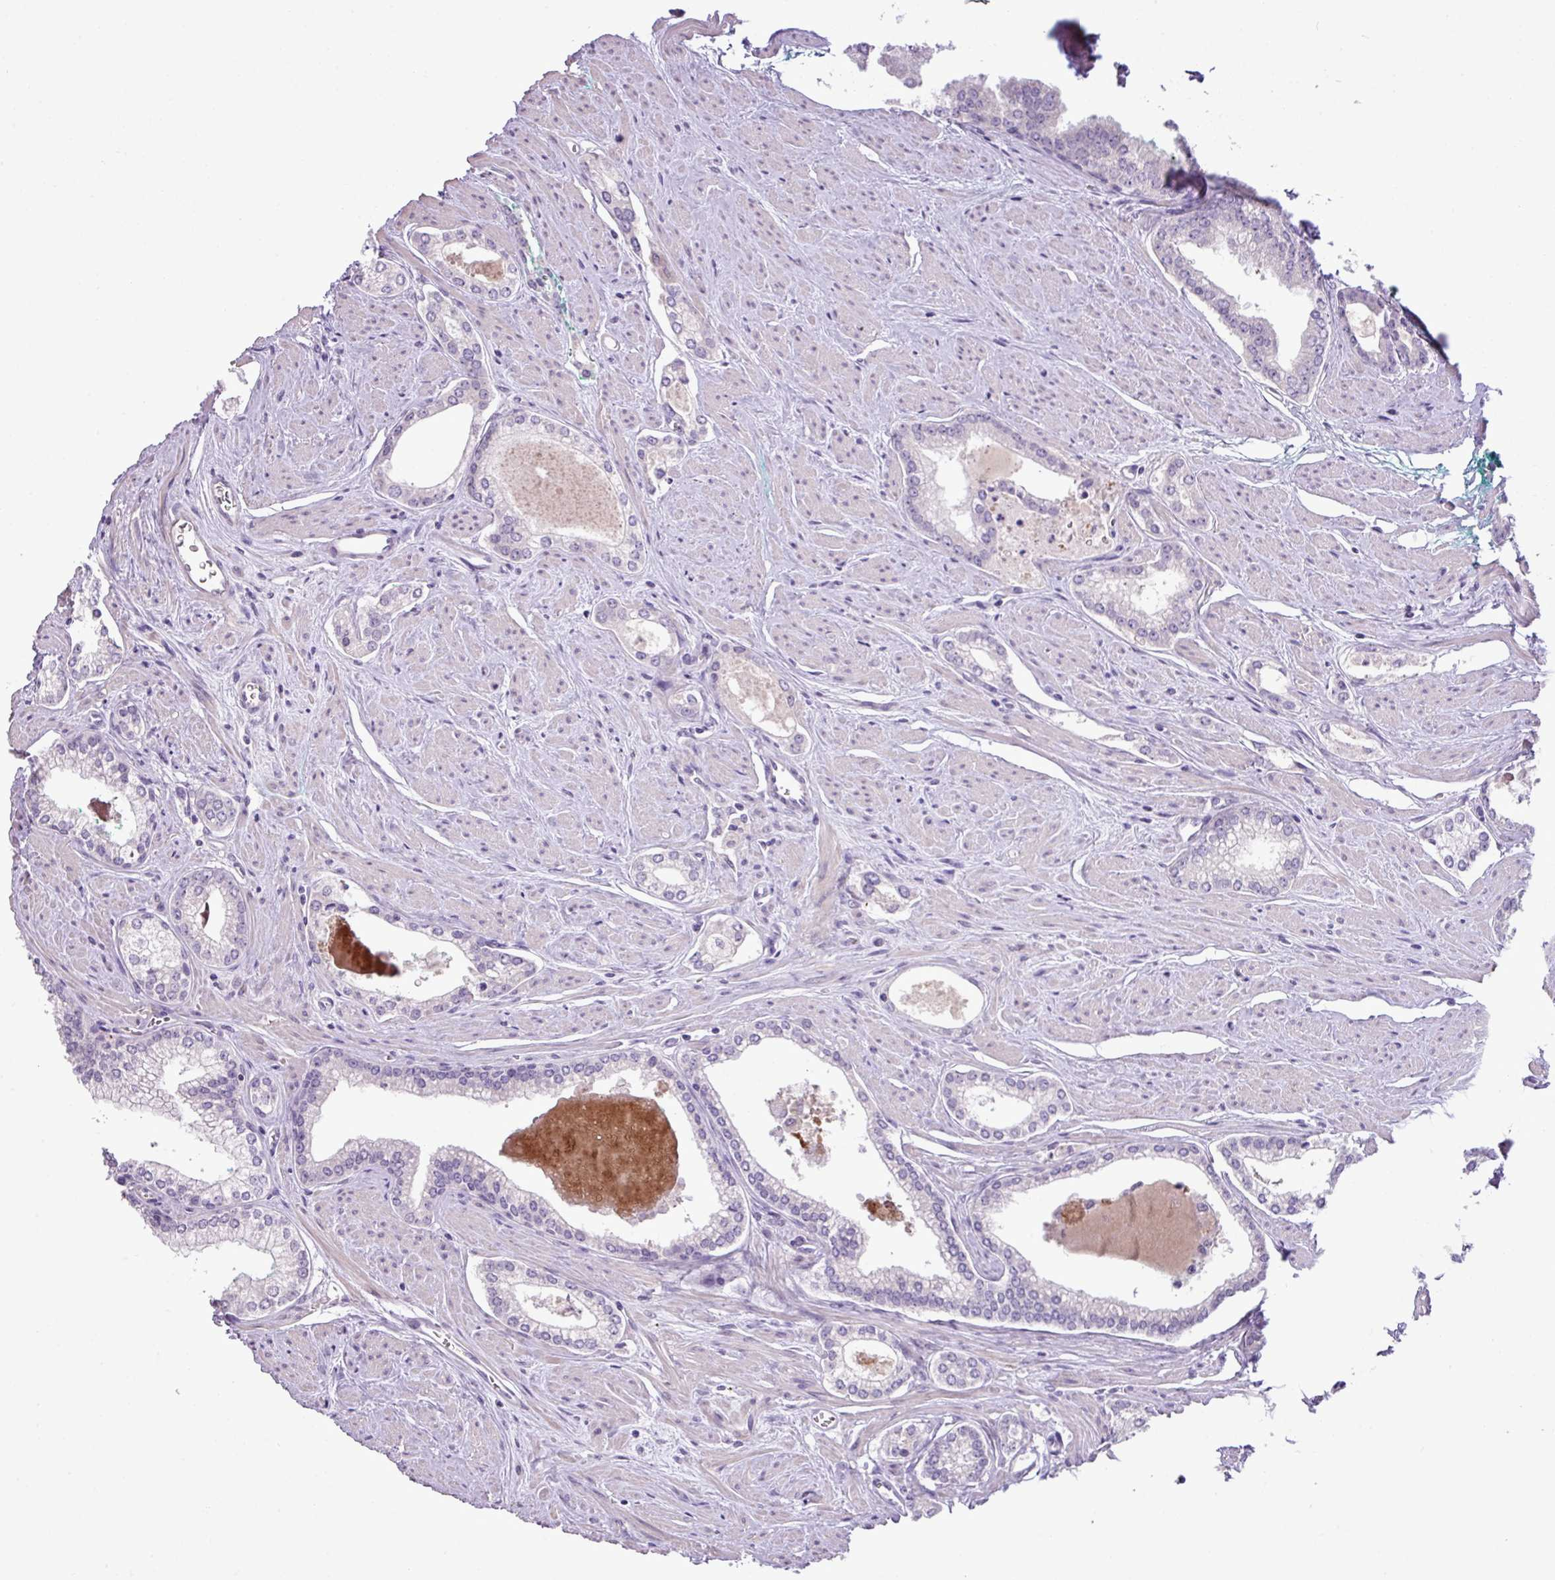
{"staining": {"intensity": "negative", "quantity": "none", "location": "none"}, "tissue": "prostate cancer", "cell_type": "Tumor cells", "image_type": "cancer", "snomed": [{"axis": "morphology", "description": "Adenocarcinoma, Low grade"}, {"axis": "topography", "description": "Prostate and seminal vesicle, NOS"}], "caption": "Low-grade adenocarcinoma (prostate) stained for a protein using immunohistochemistry shows no expression tumor cells.", "gene": "DNAJB13", "patient": {"sex": "male", "age": 60}}